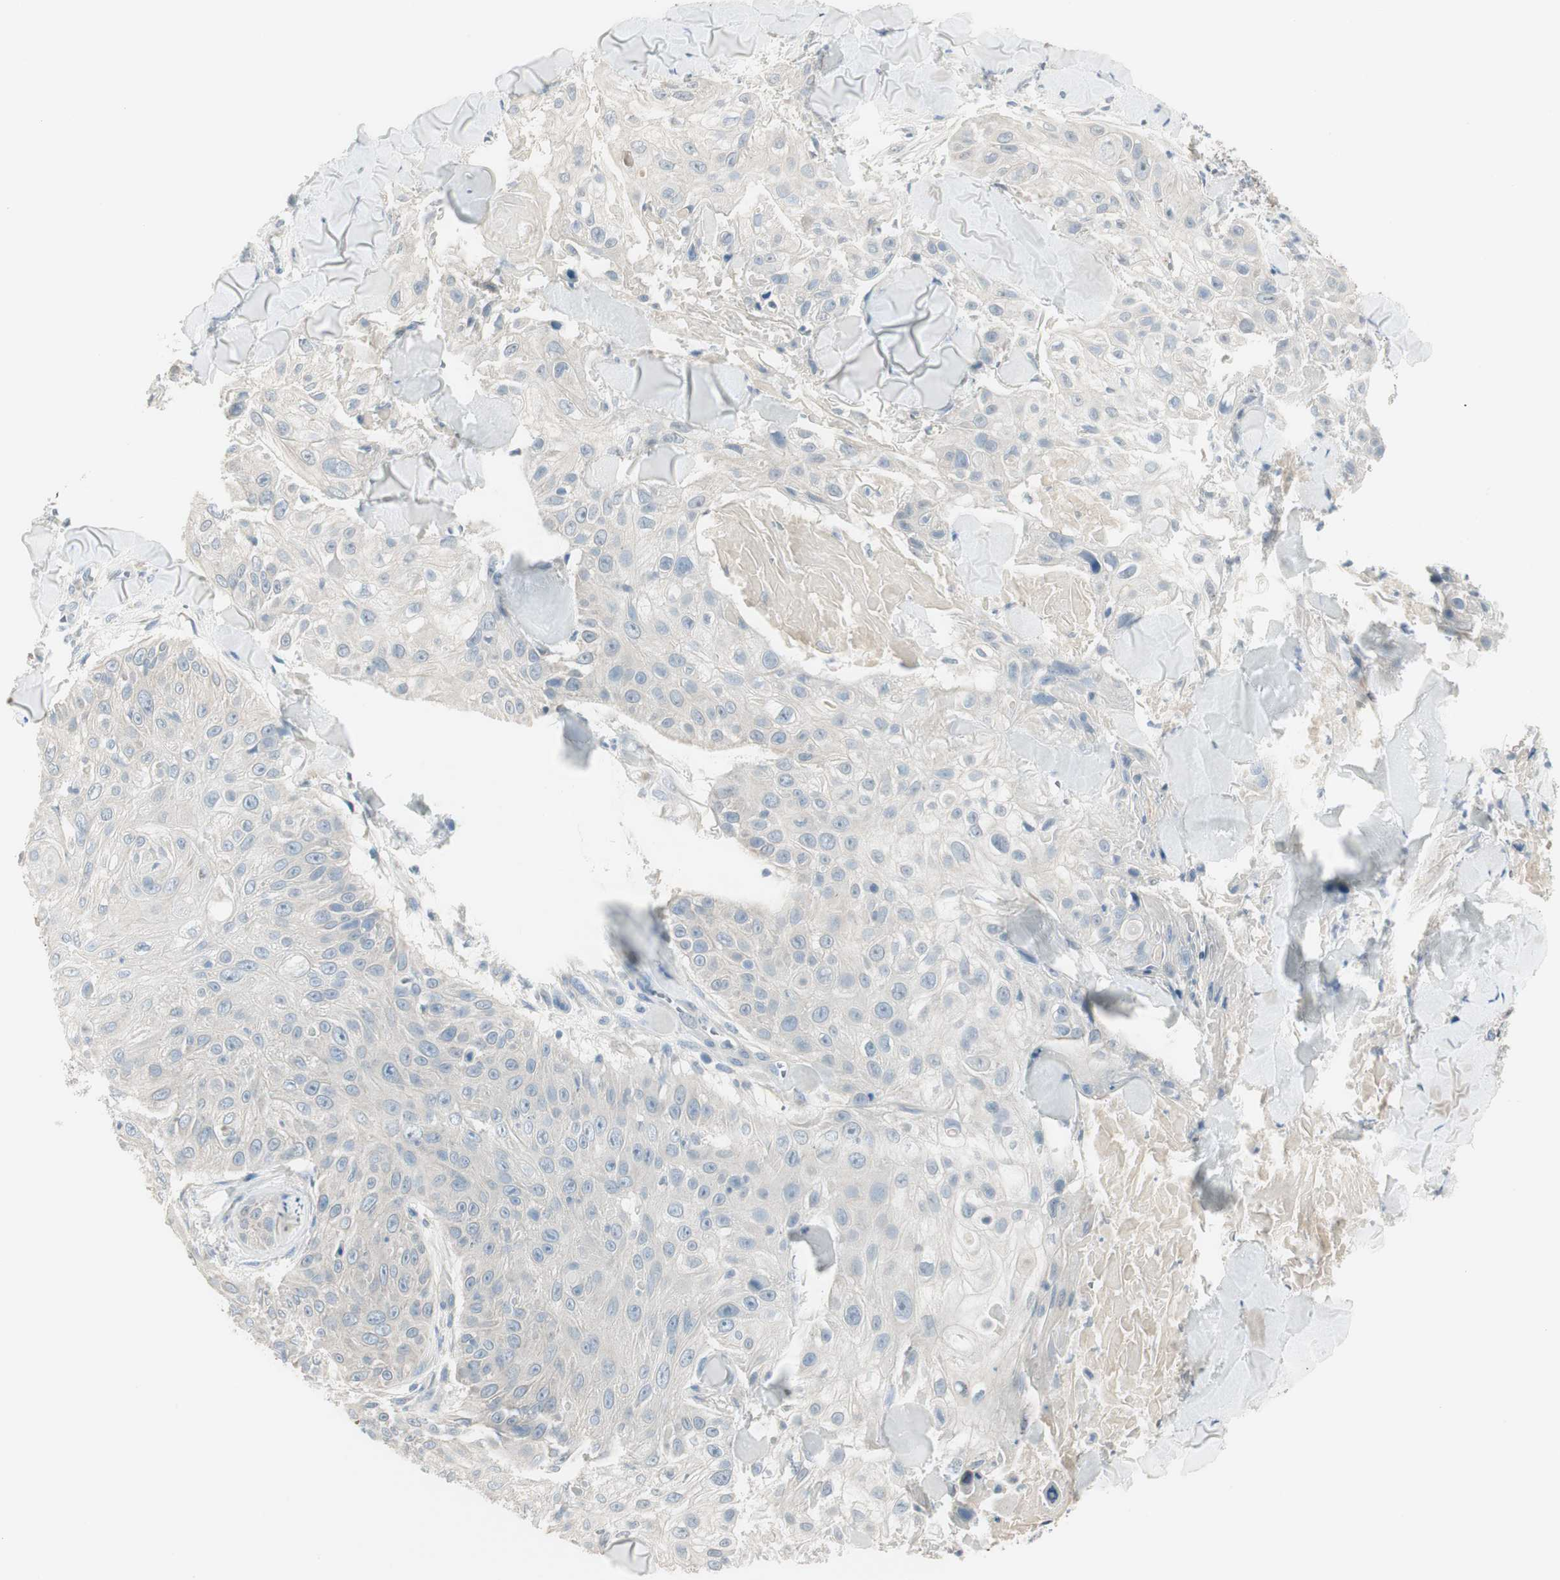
{"staining": {"intensity": "negative", "quantity": "none", "location": "none"}, "tissue": "skin cancer", "cell_type": "Tumor cells", "image_type": "cancer", "snomed": [{"axis": "morphology", "description": "Squamous cell carcinoma, NOS"}, {"axis": "topography", "description": "Skin"}], "caption": "Skin squamous cell carcinoma was stained to show a protein in brown. There is no significant expression in tumor cells.", "gene": "EVA1A", "patient": {"sex": "male", "age": 86}}